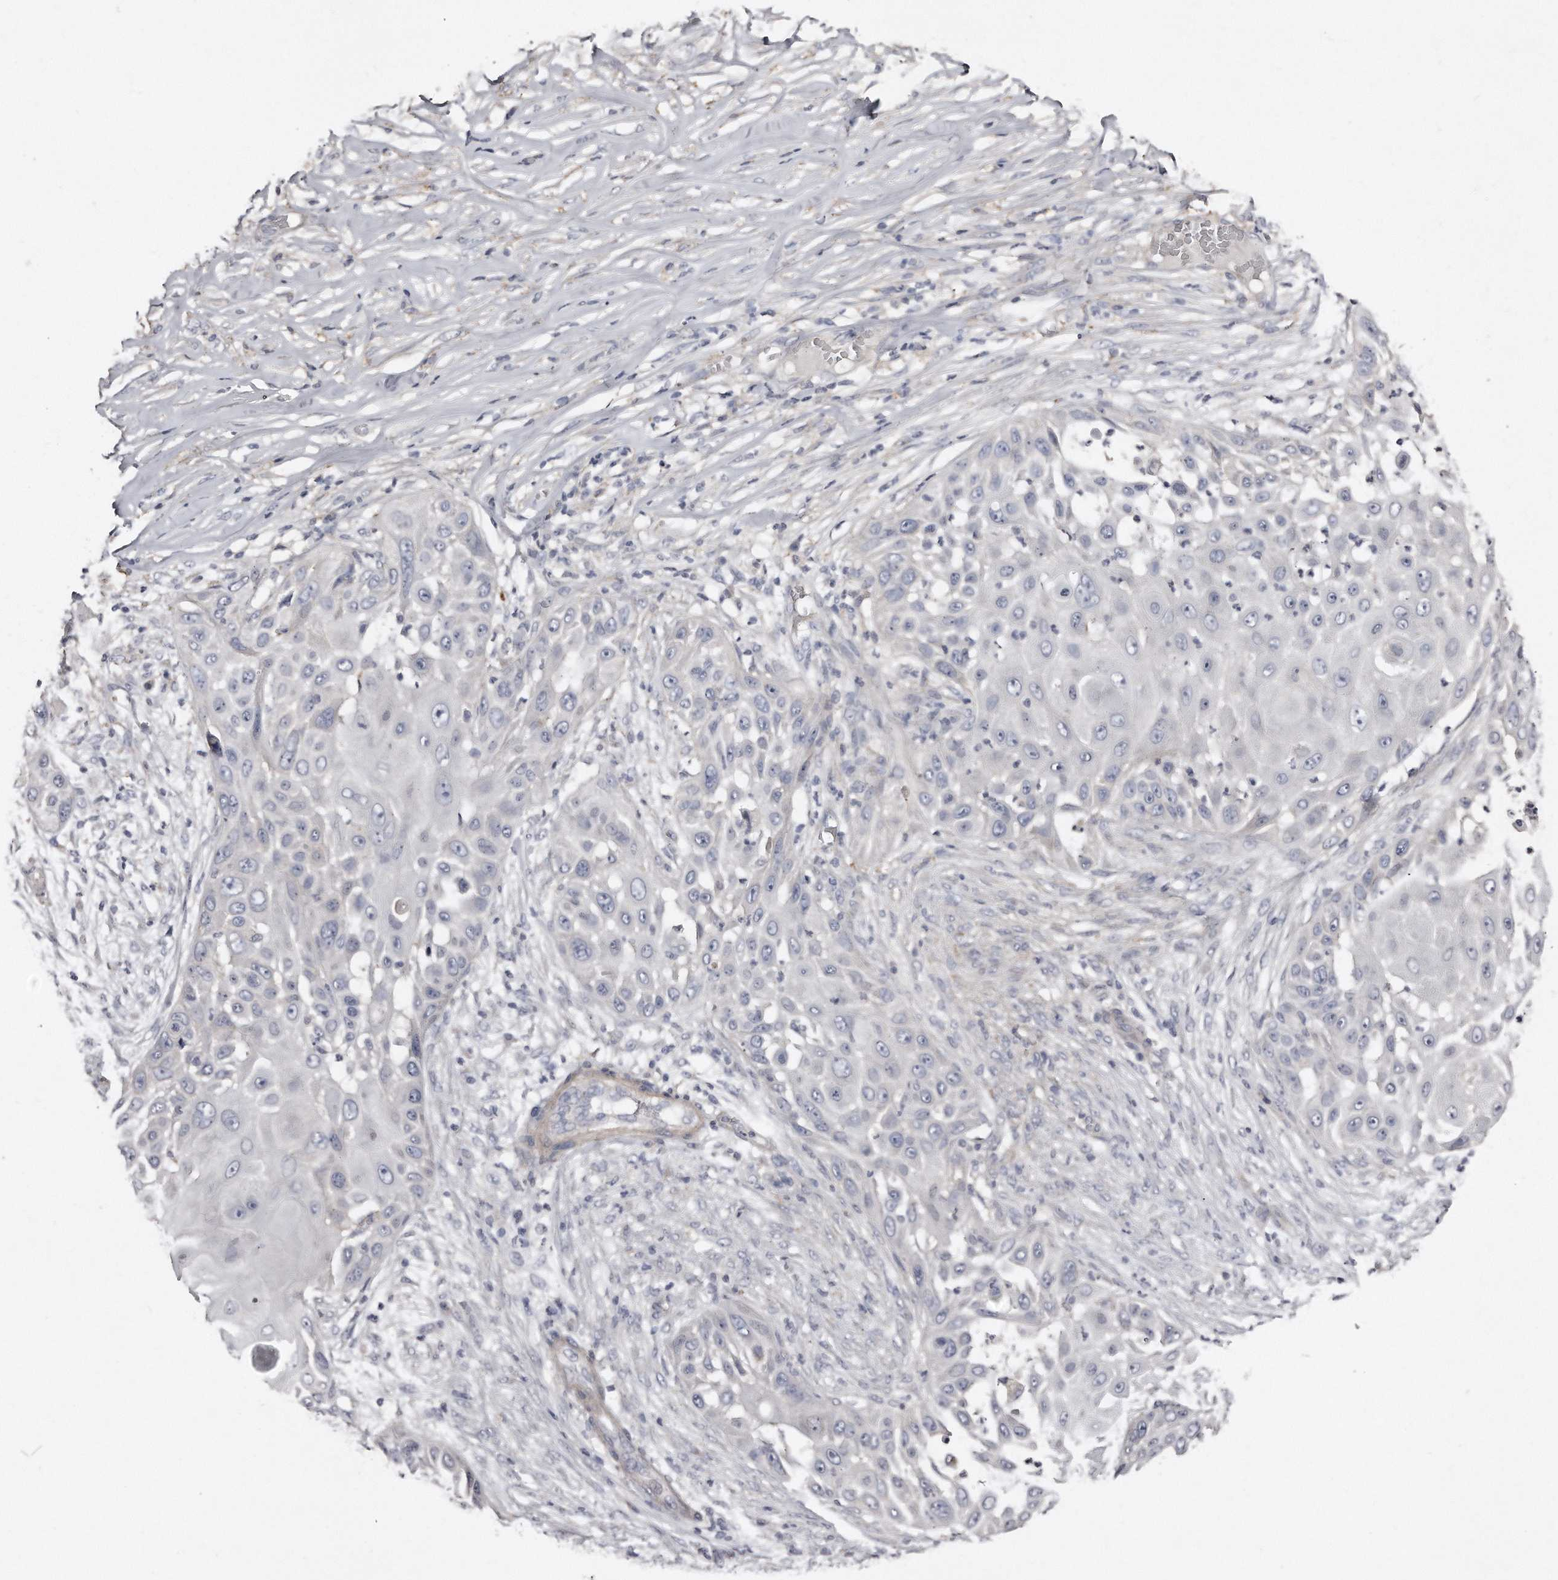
{"staining": {"intensity": "negative", "quantity": "none", "location": "none"}, "tissue": "skin cancer", "cell_type": "Tumor cells", "image_type": "cancer", "snomed": [{"axis": "morphology", "description": "Squamous cell carcinoma, NOS"}, {"axis": "topography", "description": "Skin"}], "caption": "IHC of skin cancer shows no staining in tumor cells.", "gene": "LMOD1", "patient": {"sex": "female", "age": 44}}